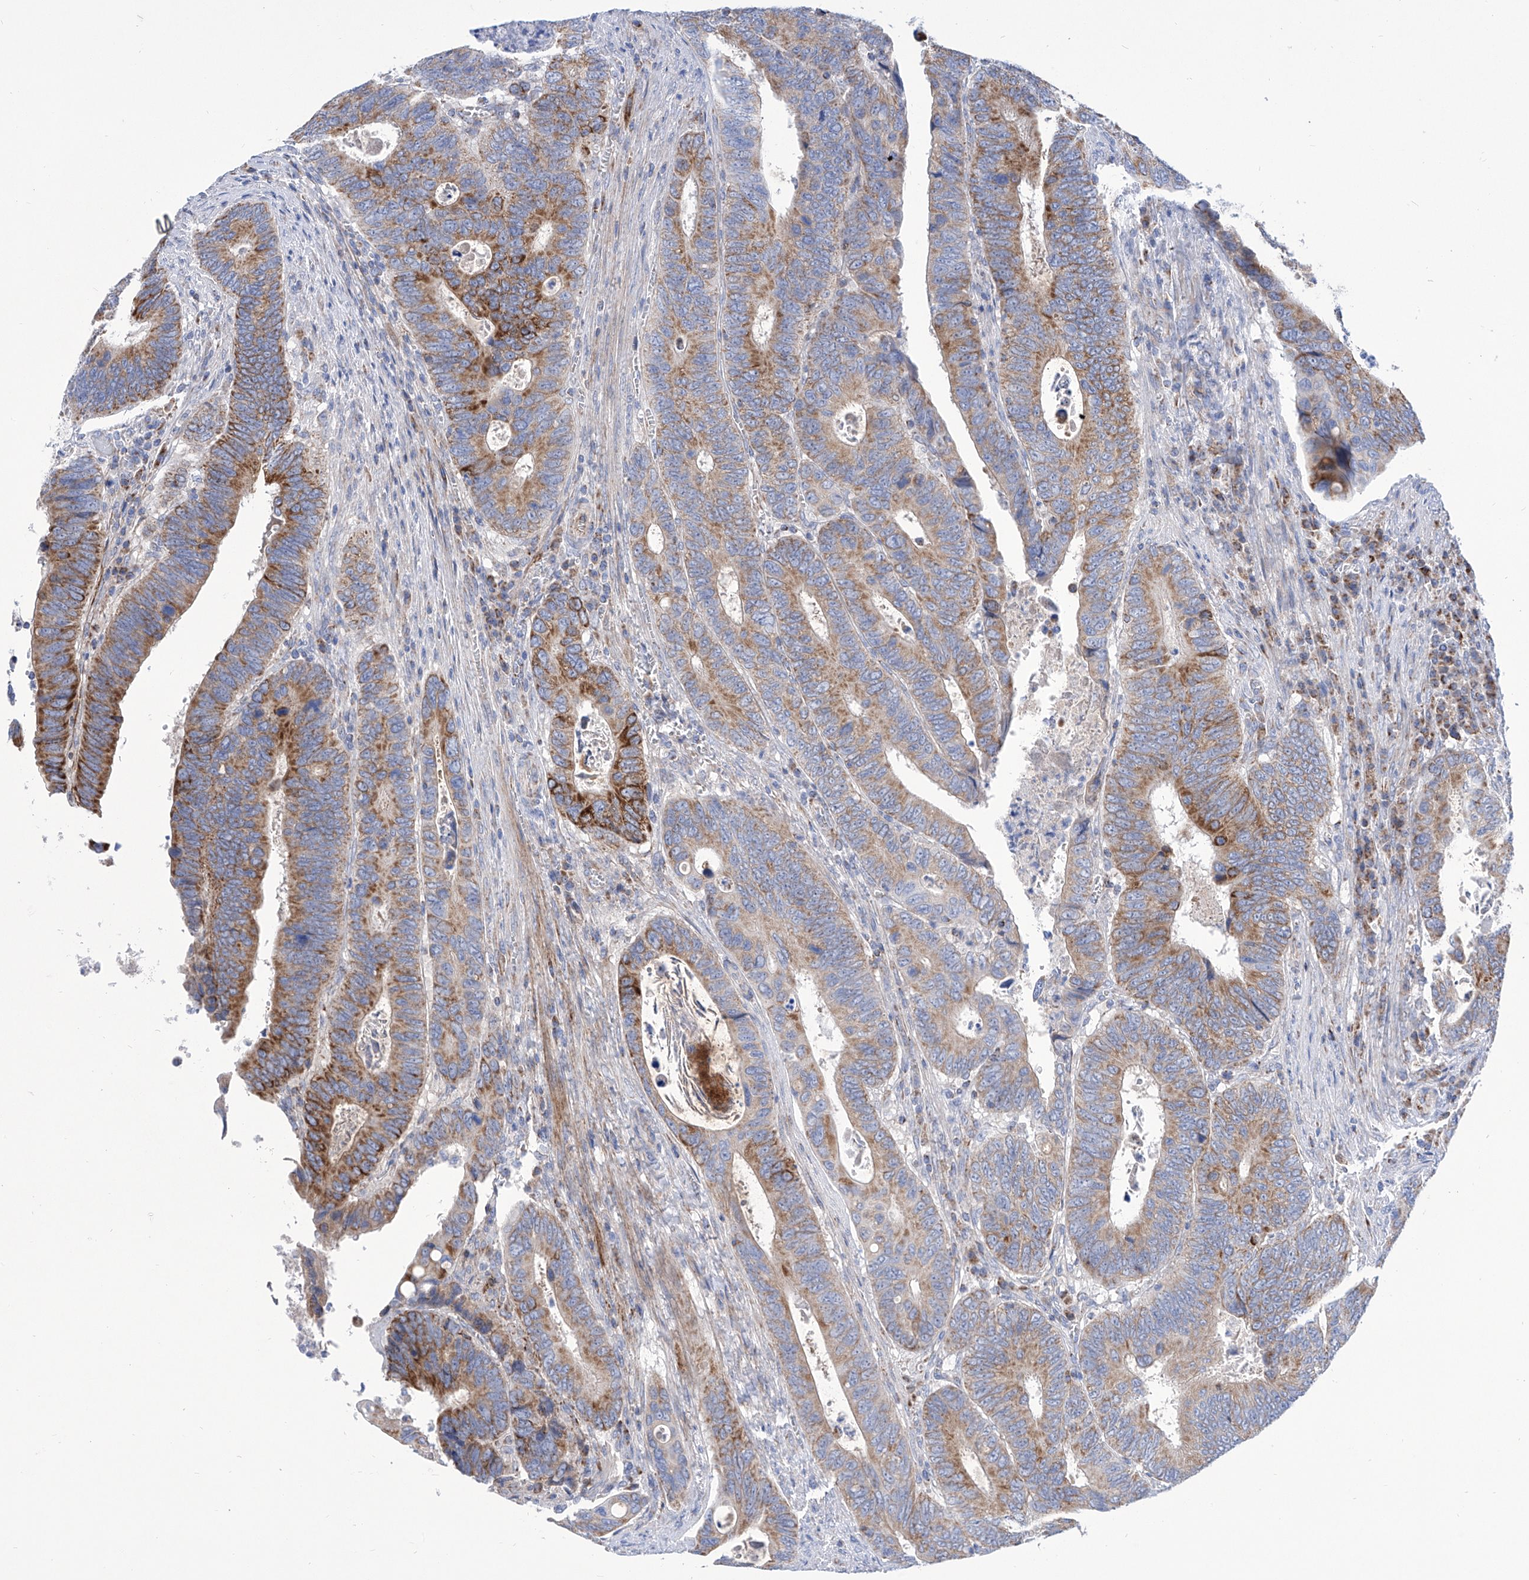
{"staining": {"intensity": "moderate", "quantity": ">75%", "location": "cytoplasmic/membranous"}, "tissue": "colorectal cancer", "cell_type": "Tumor cells", "image_type": "cancer", "snomed": [{"axis": "morphology", "description": "Adenocarcinoma, NOS"}, {"axis": "topography", "description": "Colon"}], "caption": "The immunohistochemical stain labels moderate cytoplasmic/membranous staining in tumor cells of colorectal cancer (adenocarcinoma) tissue.", "gene": "SRBD1", "patient": {"sex": "male", "age": 72}}